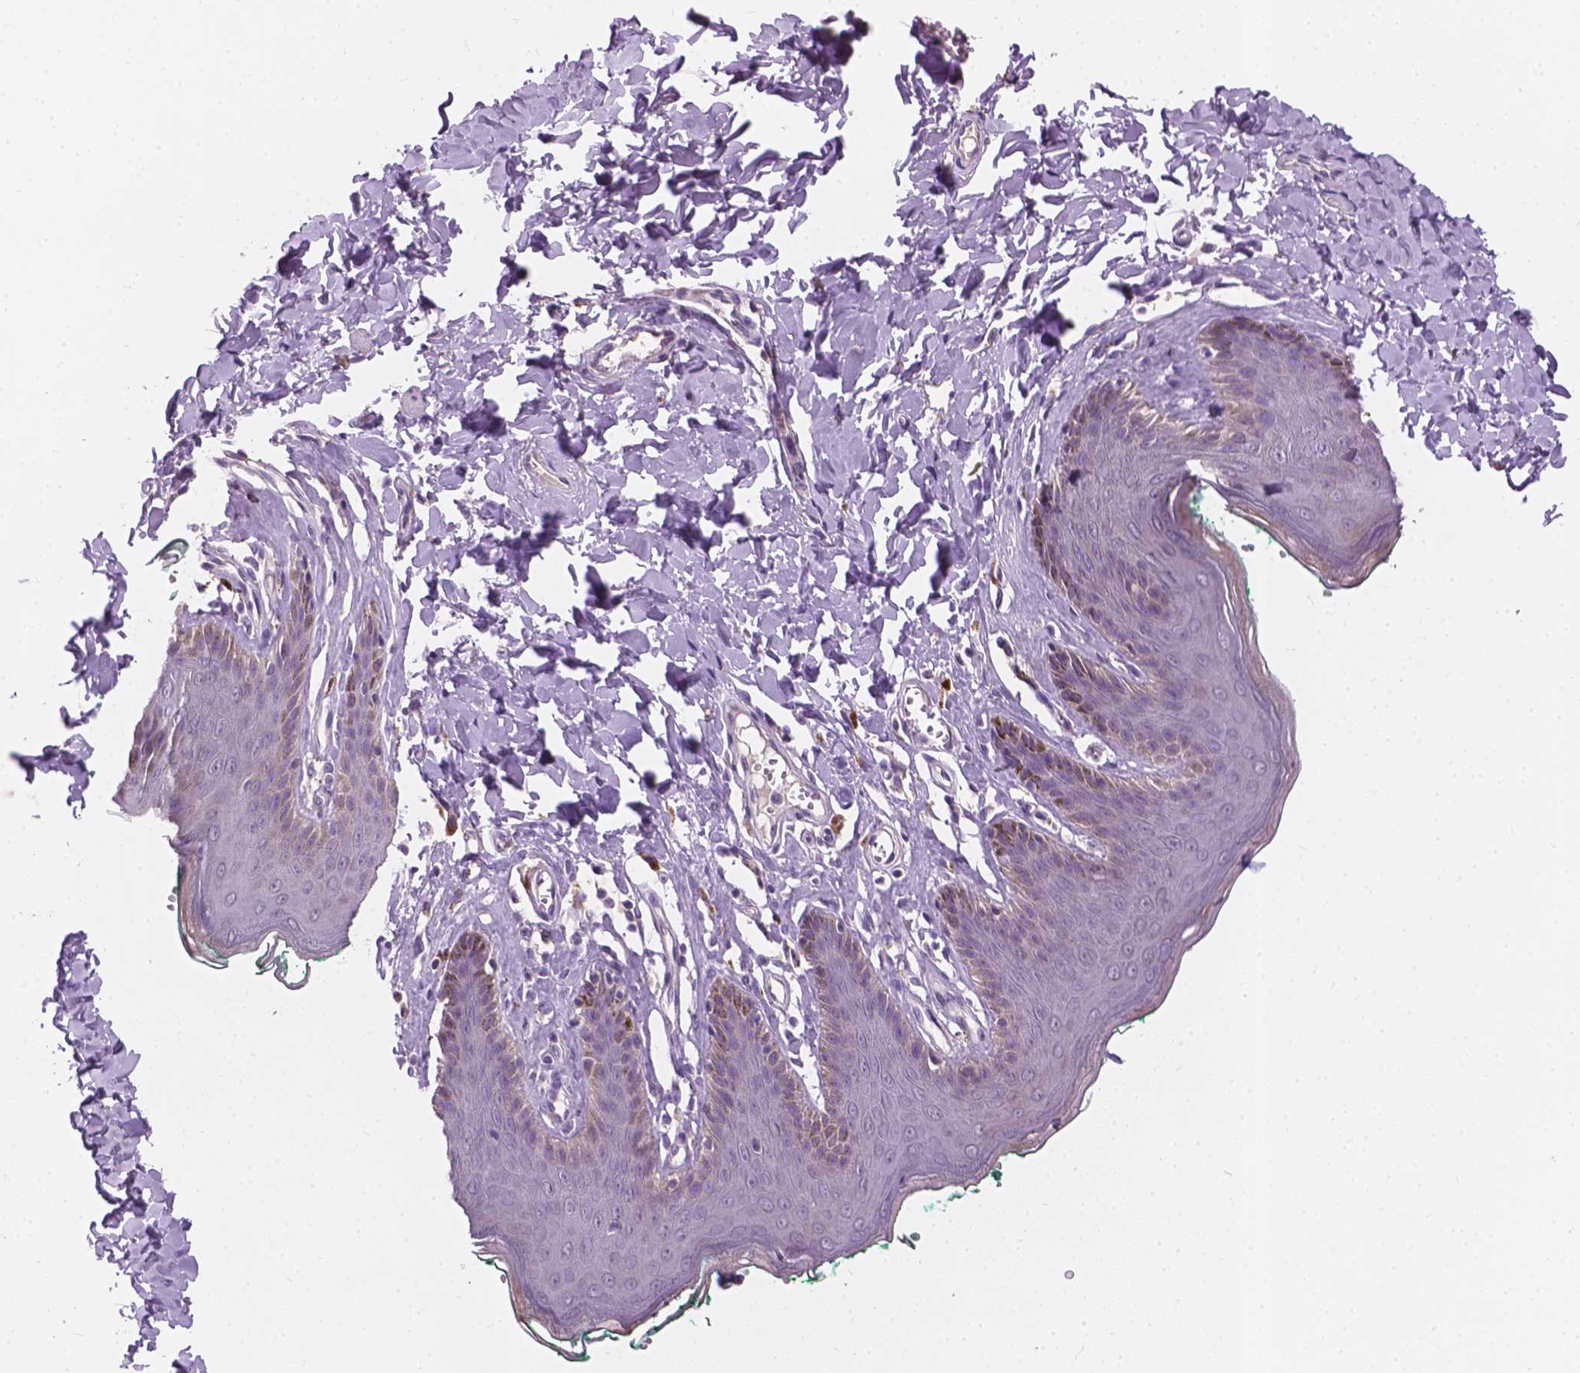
{"staining": {"intensity": "weak", "quantity": "<25%", "location": "cytoplasmic/membranous"}, "tissue": "skin", "cell_type": "Epidermal cells", "image_type": "normal", "snomed": [{"axis": "morphology", "description": "Normal tissue, NOS"}, {"axis": "topography", "description": "Vulva"}, {"axis": "topography", "description": "Peripheral nerve tissue"}], "caption": "Immunohistochemistry (IHC) of normal human skin shows no staining in epidermal cells.", "gene": "KRT17", "patient": {"sex": "female", "age": 66}}